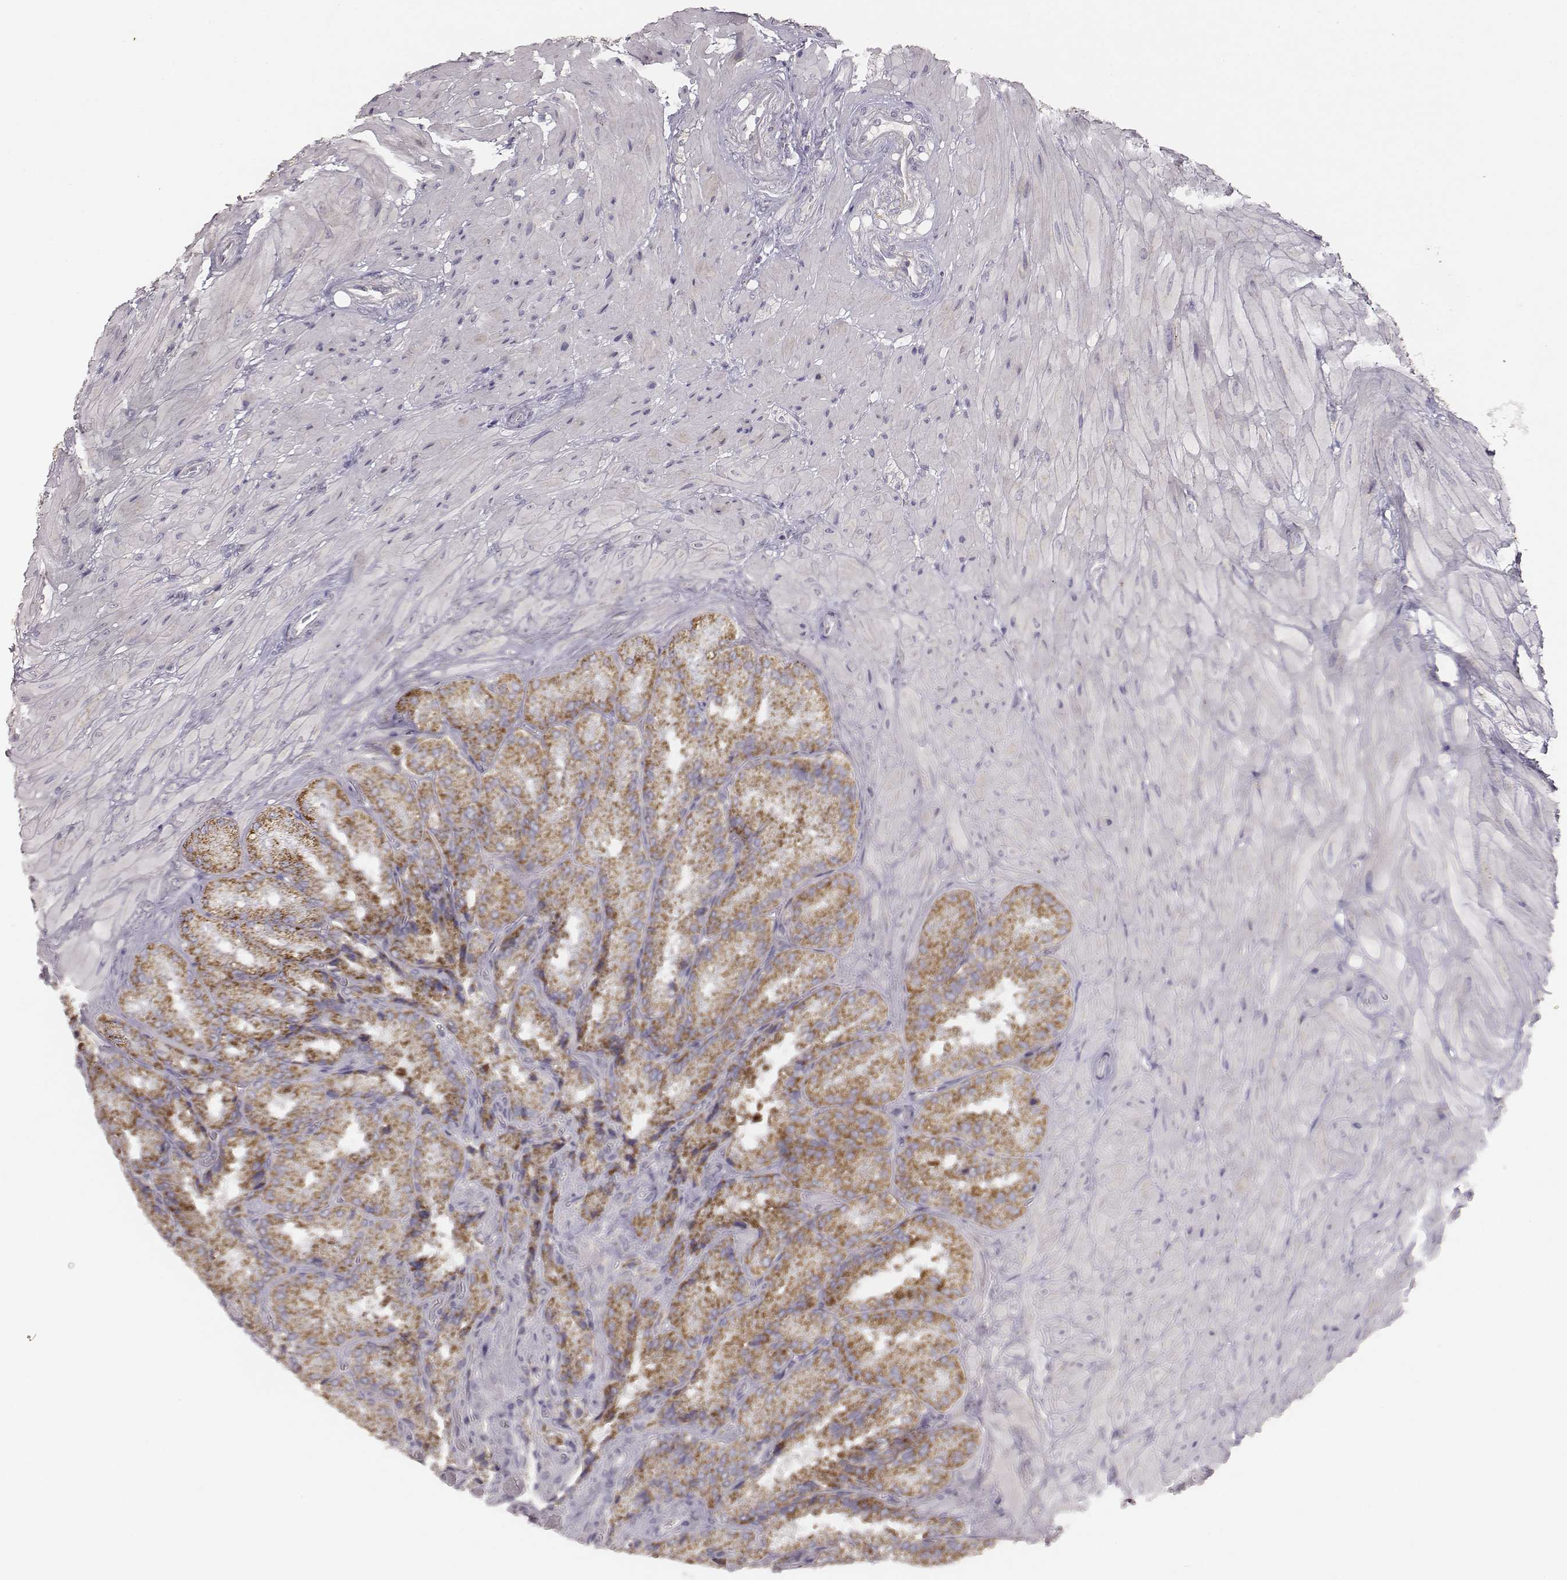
{"staining": {"intensity": "moderate", "quantity": ">75%", "location": "cytoplasmic/membranous"}, "tissue": "seminal vesicle", "cell_type": "Glandular cells", "image_type": "normal", "snomed": [{"axis": "morphology", "description": "Normal tissue, NOS"}, {"axis": "topography", "description": "Seminal veicle"}], "caption": "Immunohistochemical staining of normal seminal vesicle displays medium levels of moderate cytoplasmic/membranous positivity in about >75% of glandular cells. The protein is stained brown, and the nuclei are stained in blue (DAB (3,3'-diaminobenzidine) IHC with brightfield microscopy, high magnification).", "gene": "ABCD3", "patient": {"sex": "male", "age": 37}}